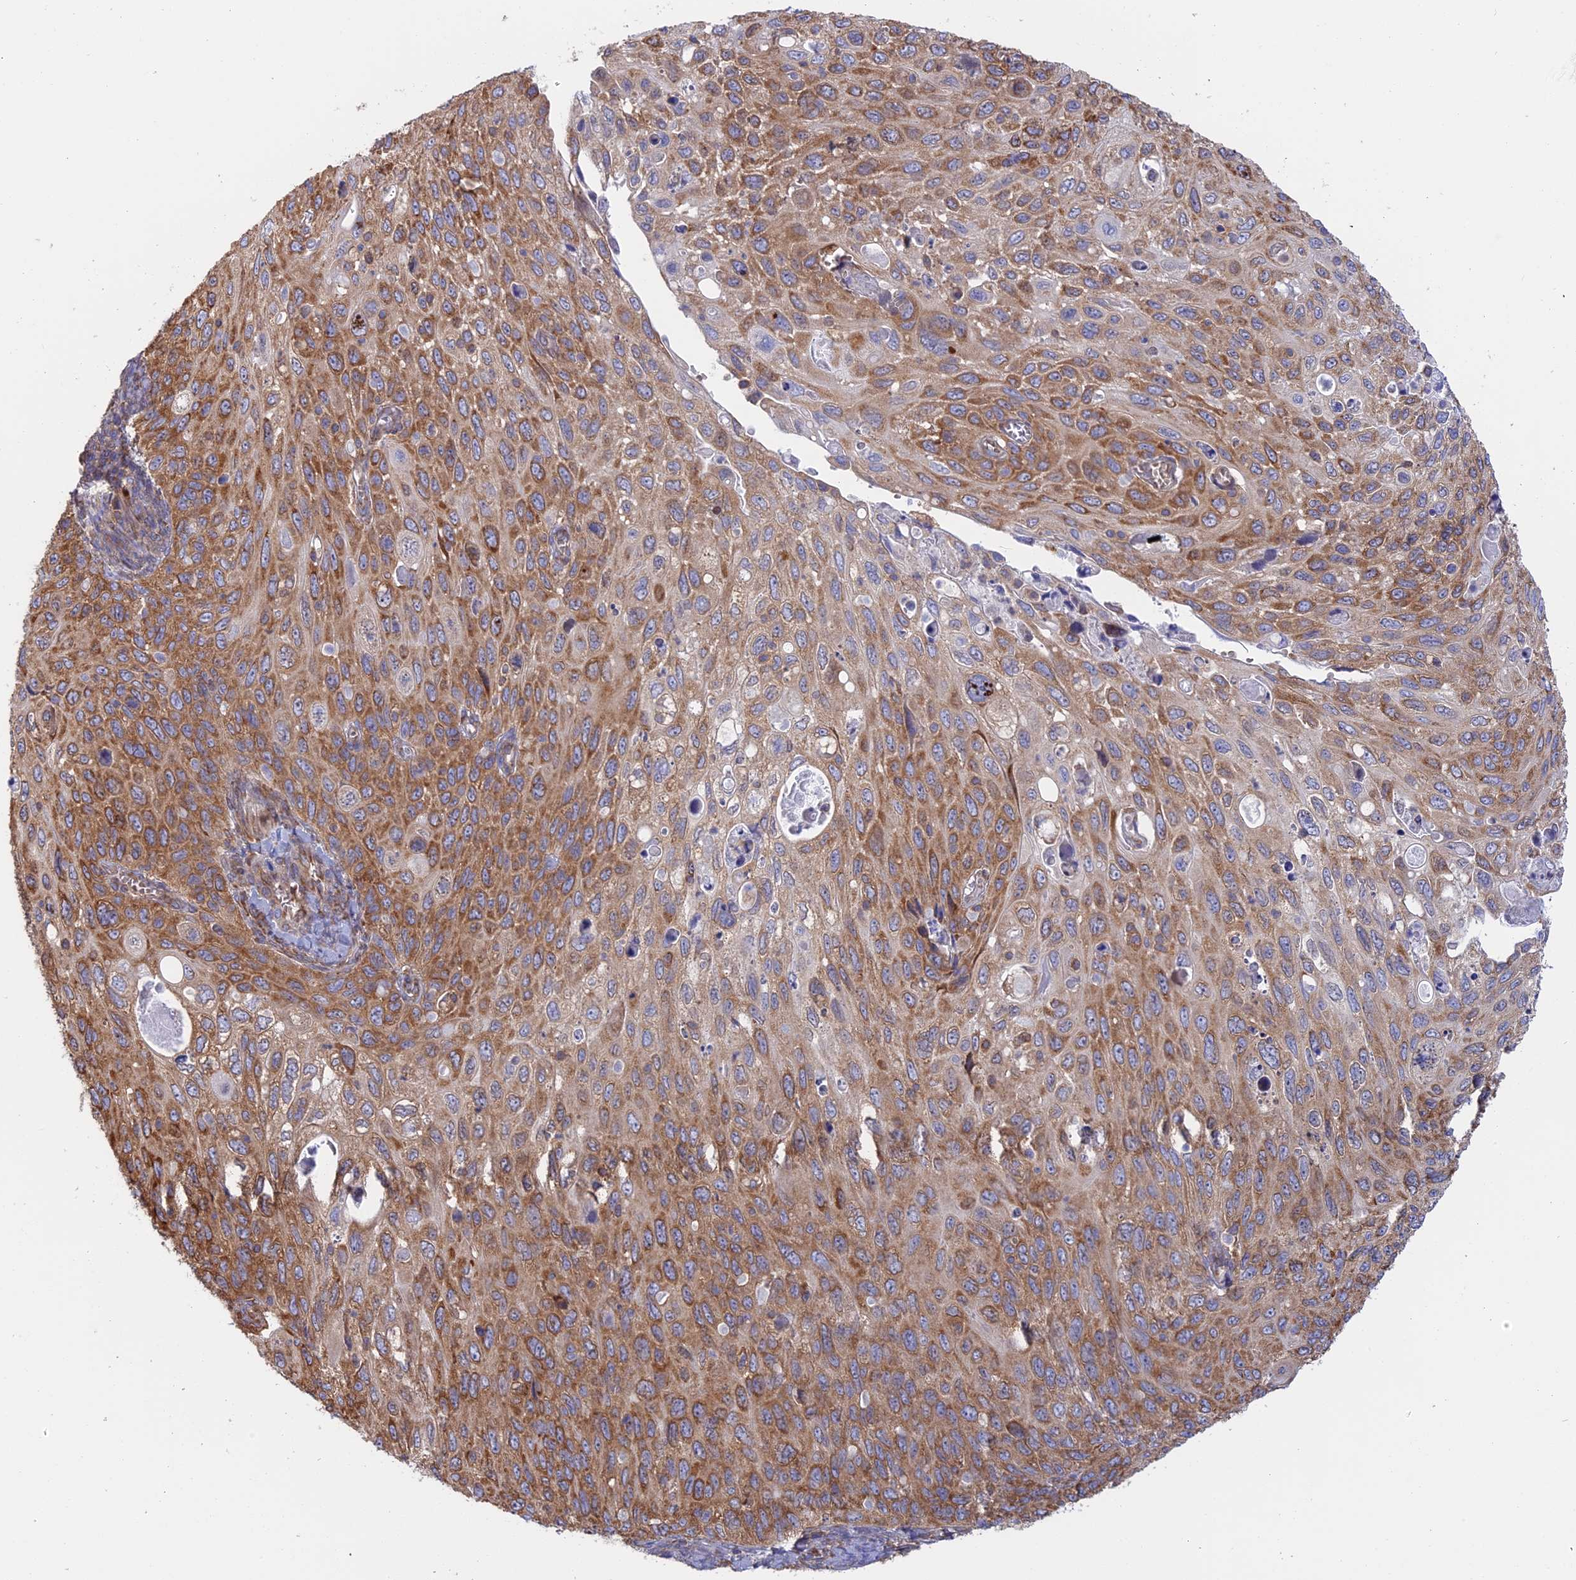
{"staining": {"intensity": "moderate", "quantity": ">75%", "location": "cytoplasmic/membranous"}, "tissue": "cervical cancer", "cell_type": "Tumor cells", "image_type": "cancer", "snomed": [{"axis": "morphology", "description": "Squamous cell carcinoma, NOS"}, {"axis": "topography", "description": "Cervix"}], "caption": "There is medium levels of moderate cytoplasmic/membranous expression in tumor cells of cervical squamous cell carcinoma, as demonstrated by immunohistochemical staining (brown color).", "gene": "GMIP", "patient": {"sex": "female", "age": 70}}